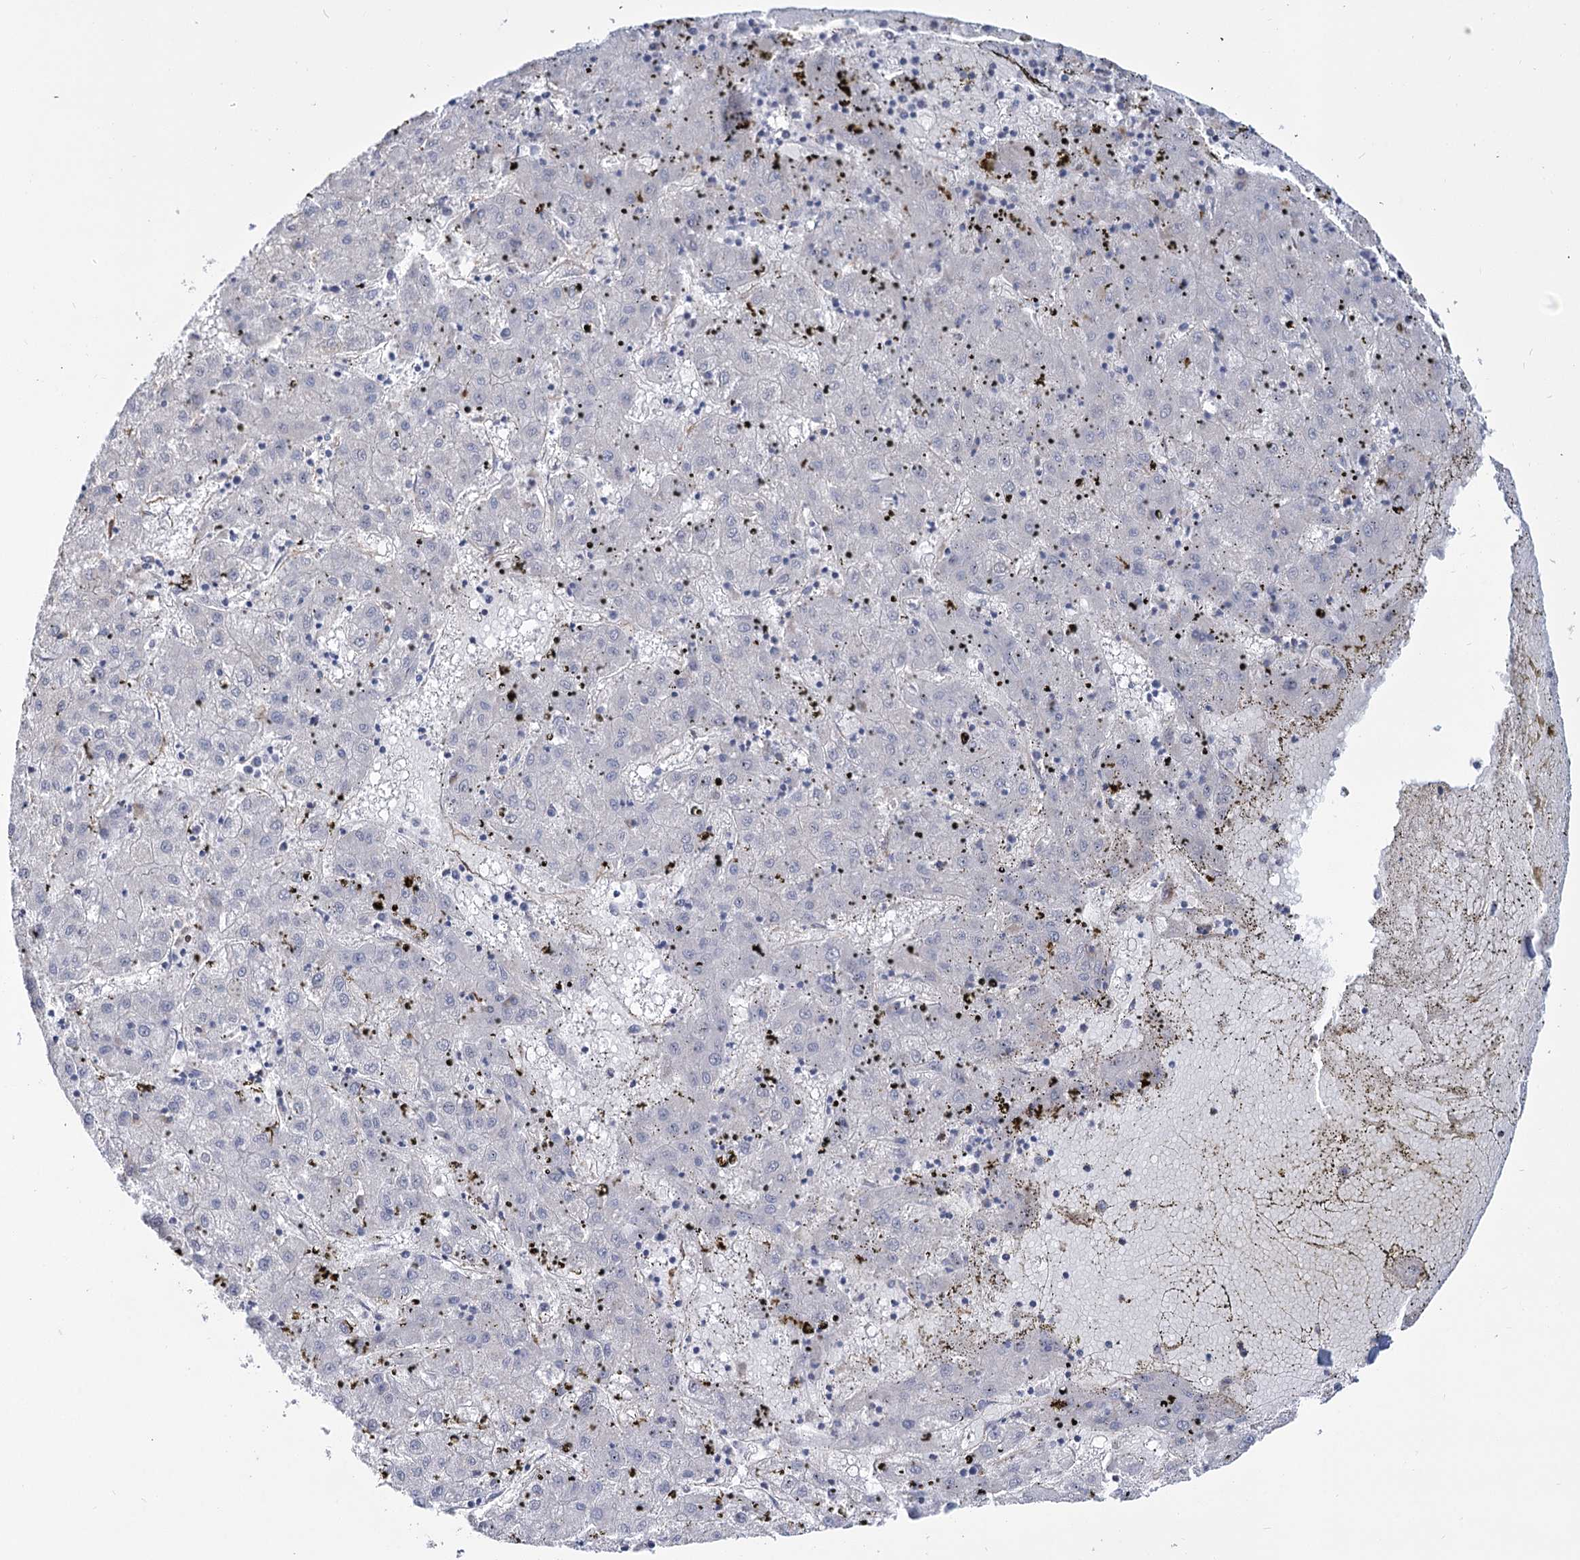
{"staining": {"intensity": "negative", "quantity": "none", "location": "none"}, "tissue": "liver cancer", "cell_type": "Tumor cells", "image_type": "cancer", "snomed": [{"axis": "morphology", "description": "Carcinoma, Hepatocellular, NOS"}, {"axis": "topography", "description": "Liver"}], "caption": "The histopathology image exhibits no staining of tumor cells in liver cancer.", "gene": "TMEM164", "patient": {"sex": "male", "age": 72}}